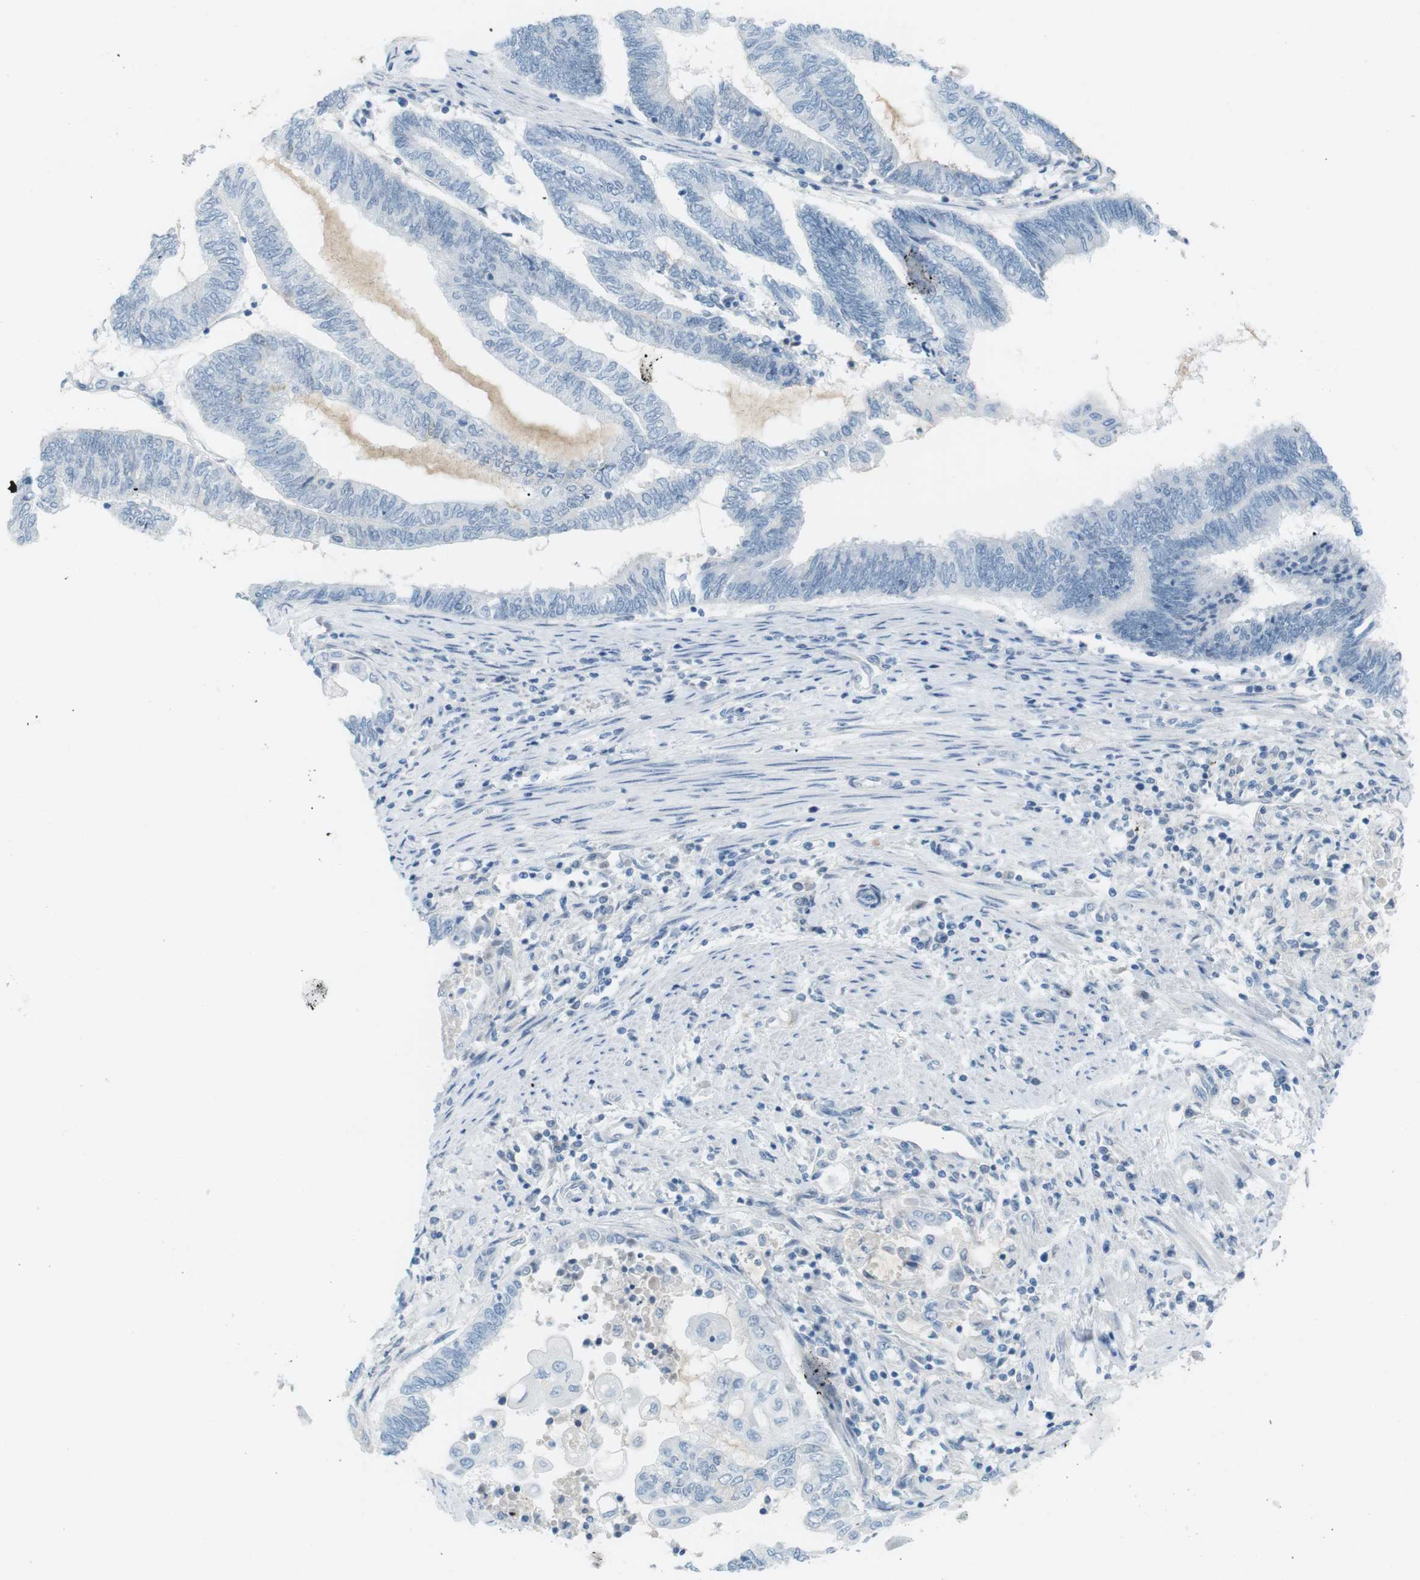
{"staining": {"intensity": "negative", "quantity": "none", "location": "none"}, "tissue": "endometrial cancer", "cell_type": "Tumor cells", "image_type": "cancer", "snomed": [{"axis": "morphology", "description": "Adenocarcinoma, NOS"}, {"axis": "topography", "description": "Uterus"}, {"axis": "topography", "description": "Endometrium"}], "caption": "Tumor cells are negative for protein expression in human adenocarcinoma (endometrial). The staining is performed using DAB brown chromogen with nuclei counter-stained in using hematoxylin.", "gene": "AZGP1", "patient": {"sex": "female", "age": 70}}